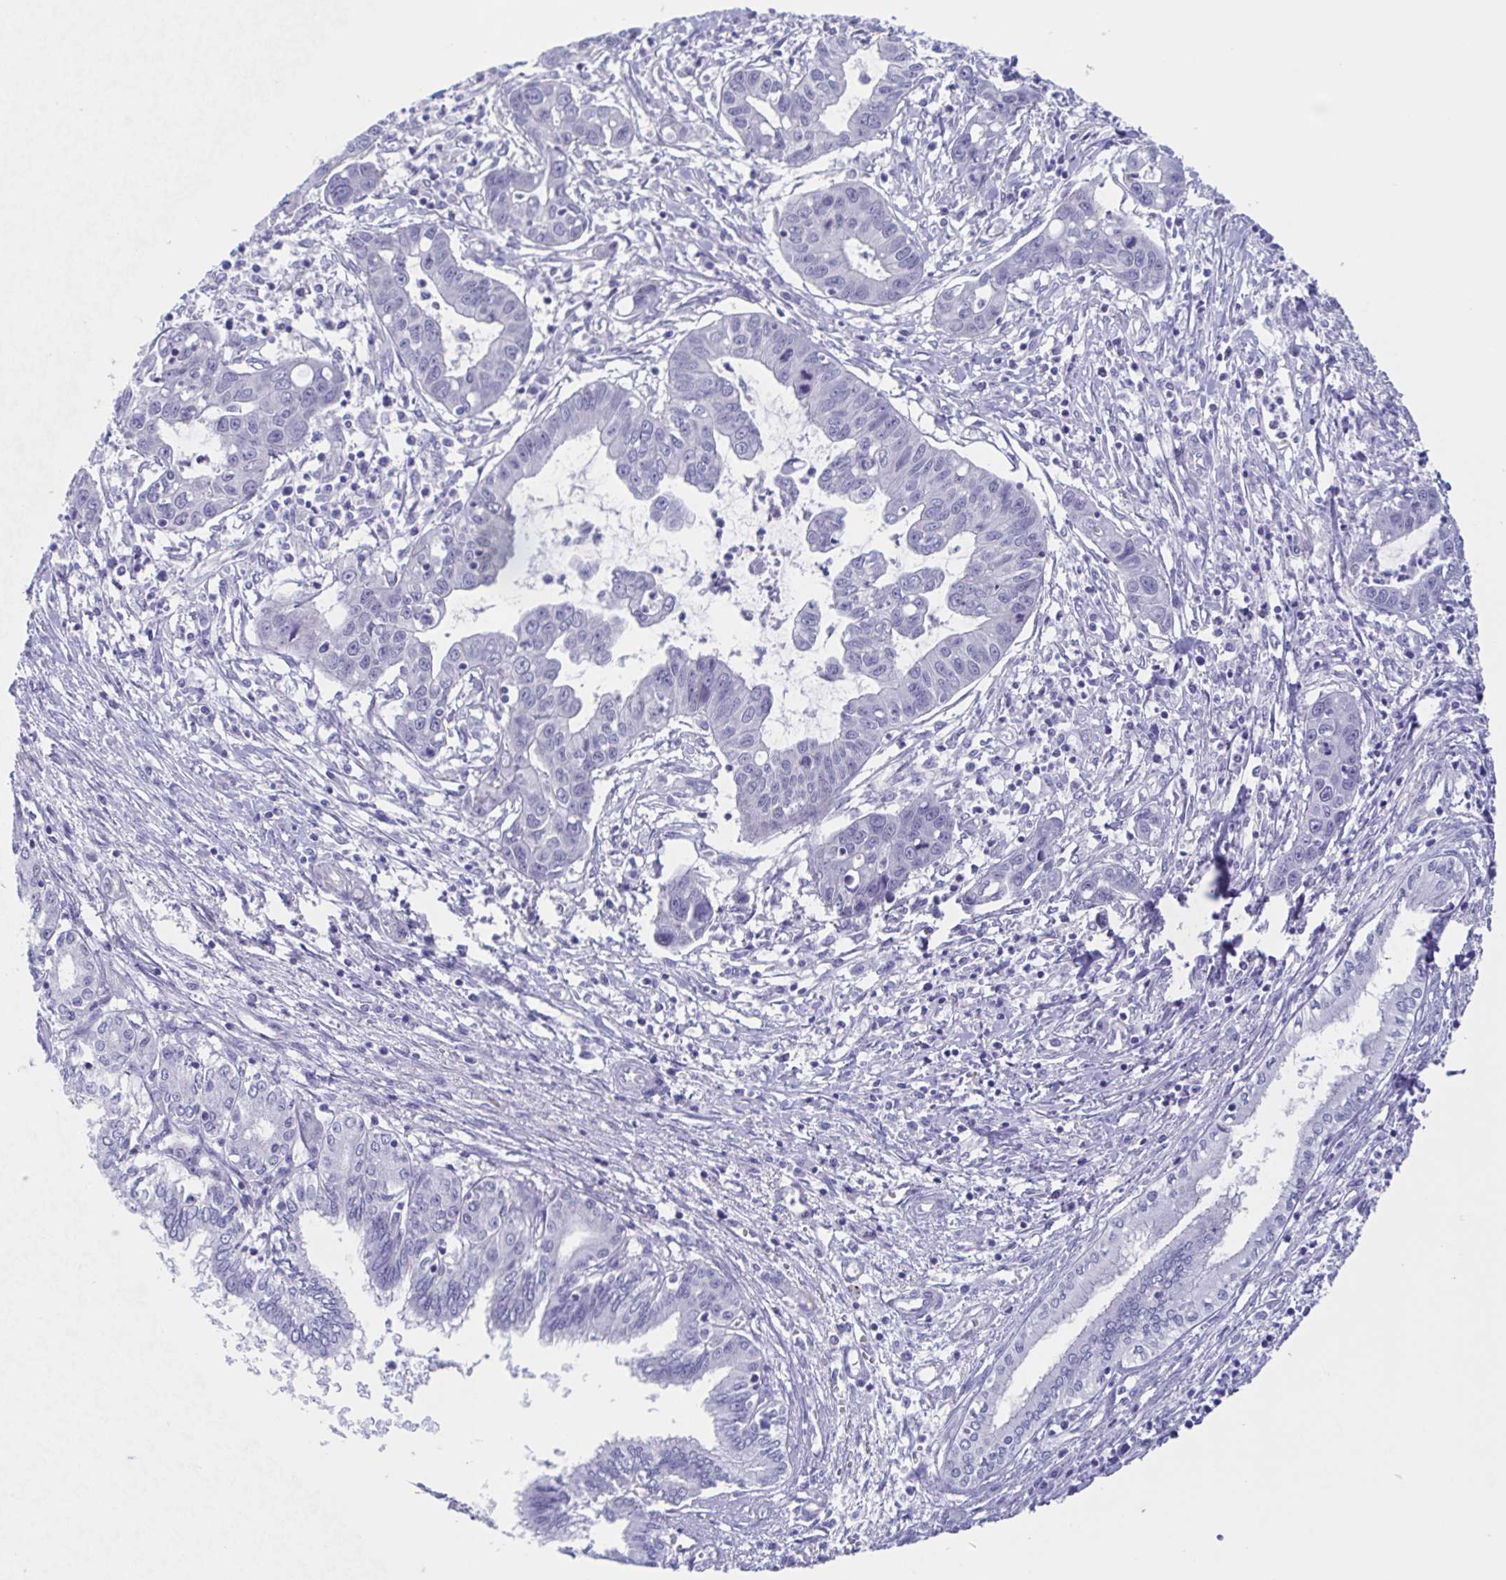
{"staining": {"intensity": "negative", "quantity": "none", "location": "none"}, "tissue": "liver cancer", "cell_type": "Tumor cells", "image_type": "cancer", "snomed": [{"axis": "morphology", "description": "Cholangiocarcinoma"}, {"axis": "topography", "description": "Liver"}], "caption": "The histopathology image reveals no significant positivity in tumor cells of liver cancer. The staining was performed using DAB (3,3'-diaminobenzidine) to visualize the protein expression in brown, while the nuclei were stained in blue with hematoxylin (Magnification: 20x).", "gene": "TEX12", "patient": {"sex": "male", "age": 58}}